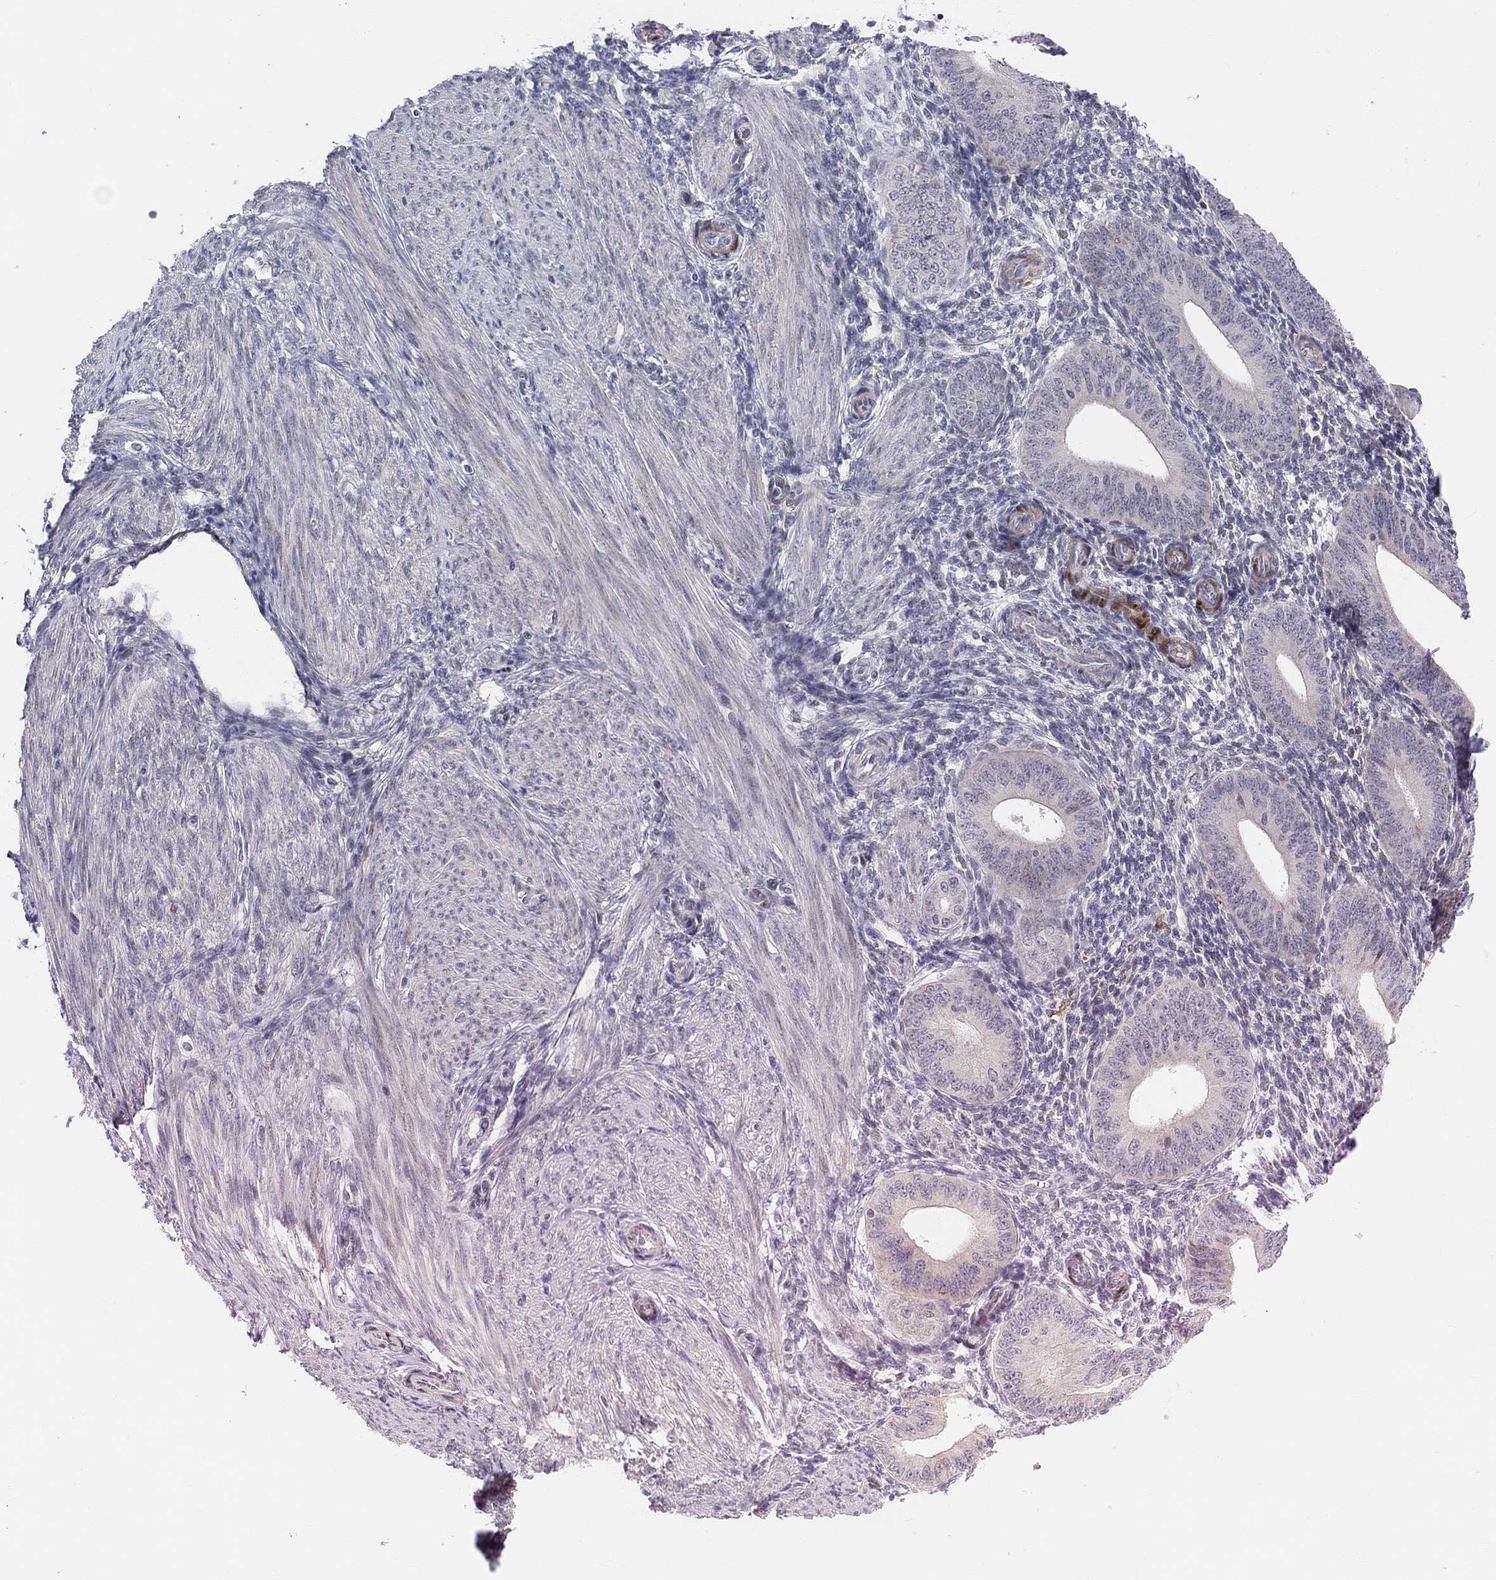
{"staining": {"intensity": "negative", "quantity": "none", "location": "none"}, "tissue": "endometrium", "cell_type": "Cells in endometrial stroma", "image_type": "normal", "snomed": [{"axis": "morphology", "description": "Normal tissue, NOS"}, {"axis": "topography", "description": "Endometrium"}], "caption": "IHC image of normal endometrium stained for a protein (brown), which reveals no positivity in cells in endometrial stroma.", "gene": "HCRTR1", "patient": {"sex": "female", "age": 39}}